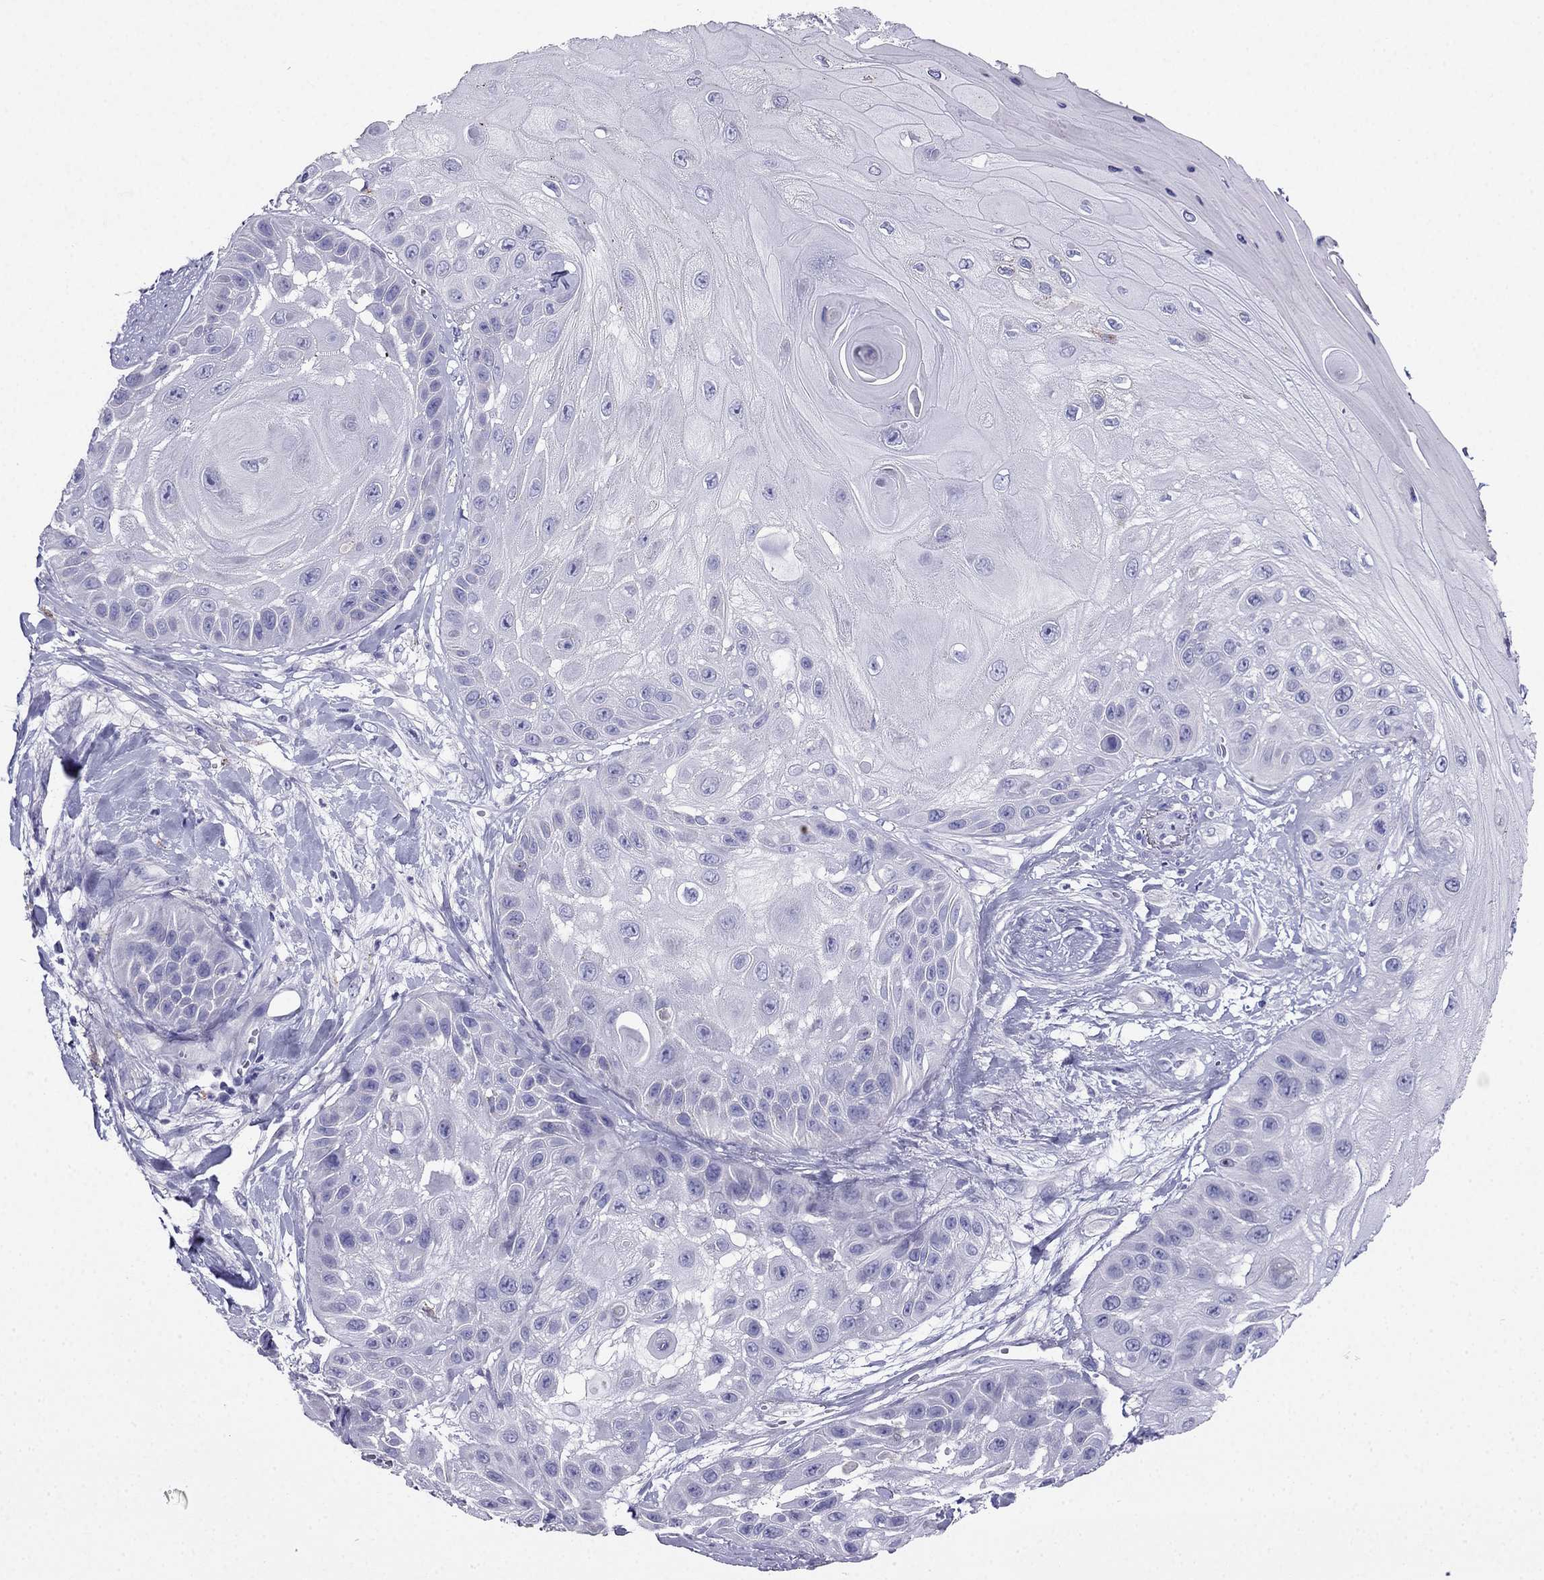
{"staining": {"intensity": "negative", "quantity": "none", "location": "none"}, "tissue": "skin cancer", "cell_type": "Tumor cells", "image_type": "cancer", "snomed": [{"axis": "morphology", "description": "Normal tissue, NOS"}, {"axis": "morphology", "description": "Squamous cell carcinoma, NOS"}, {"axis": "topography", "description": "Skin"}], "caption": "IHC image of human skin squamous cell carcinoma stained for a protein (brown), which exhibits no staining in tumor cells.", "gene": "PTH", "patient": {"sex": "male", "age": 79}}